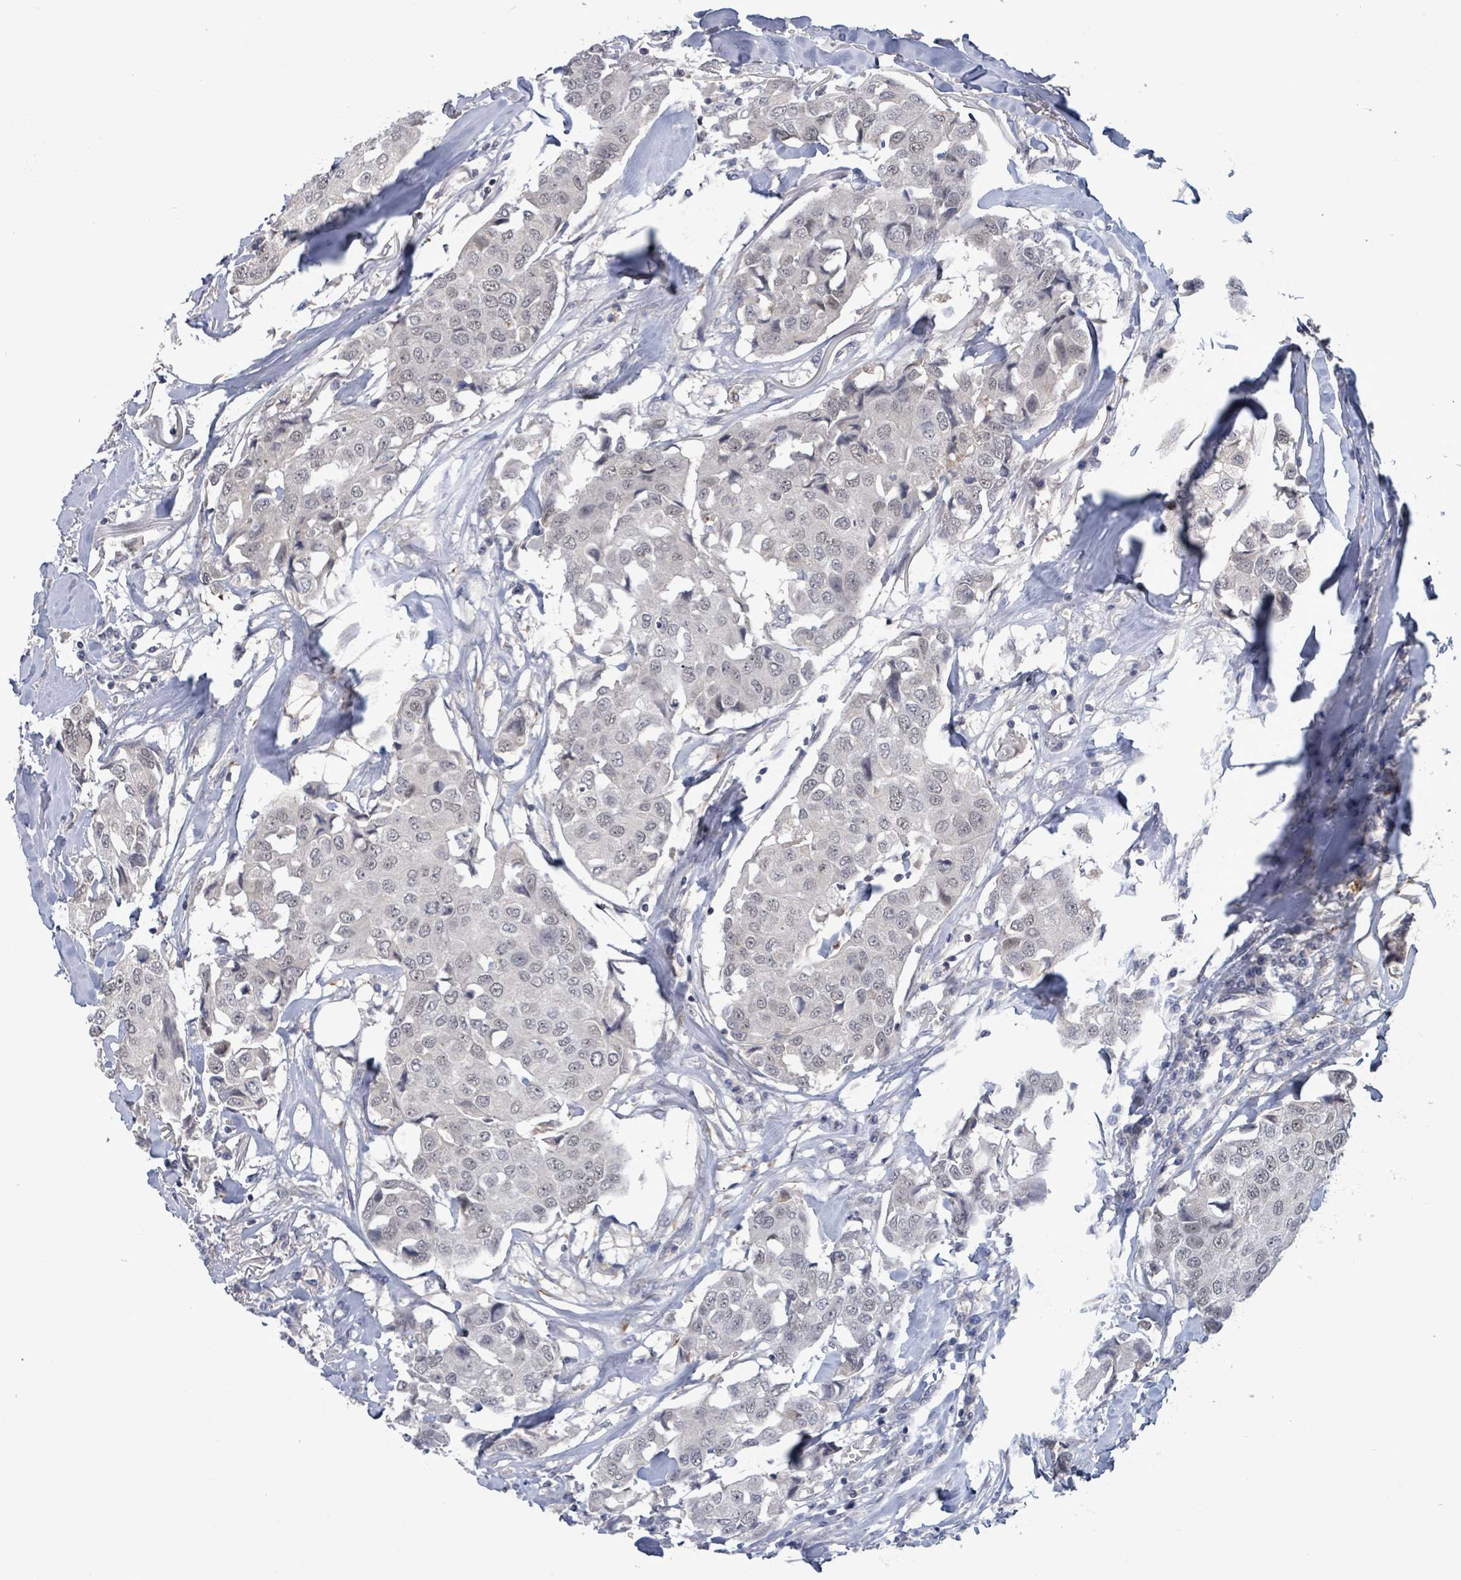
{"staining": {"intensity": "negative", "quantity": "none", "location": "none"}, "tissue": "breast cancer", "cell_type": "Tumor cells", "image_type": "cancer", "snomed": [{"axis": "morphology", "description": "Duct carcinoma"}, {"axis": "topography", "description": "Breast"}], "caption": "The micrograph reveals no significant staining in tumor cells of breast cancer (infiltrating ductal carcinoma).", "gene": "AMMECR1", "patient": {"sex": "female", "age": 80}}